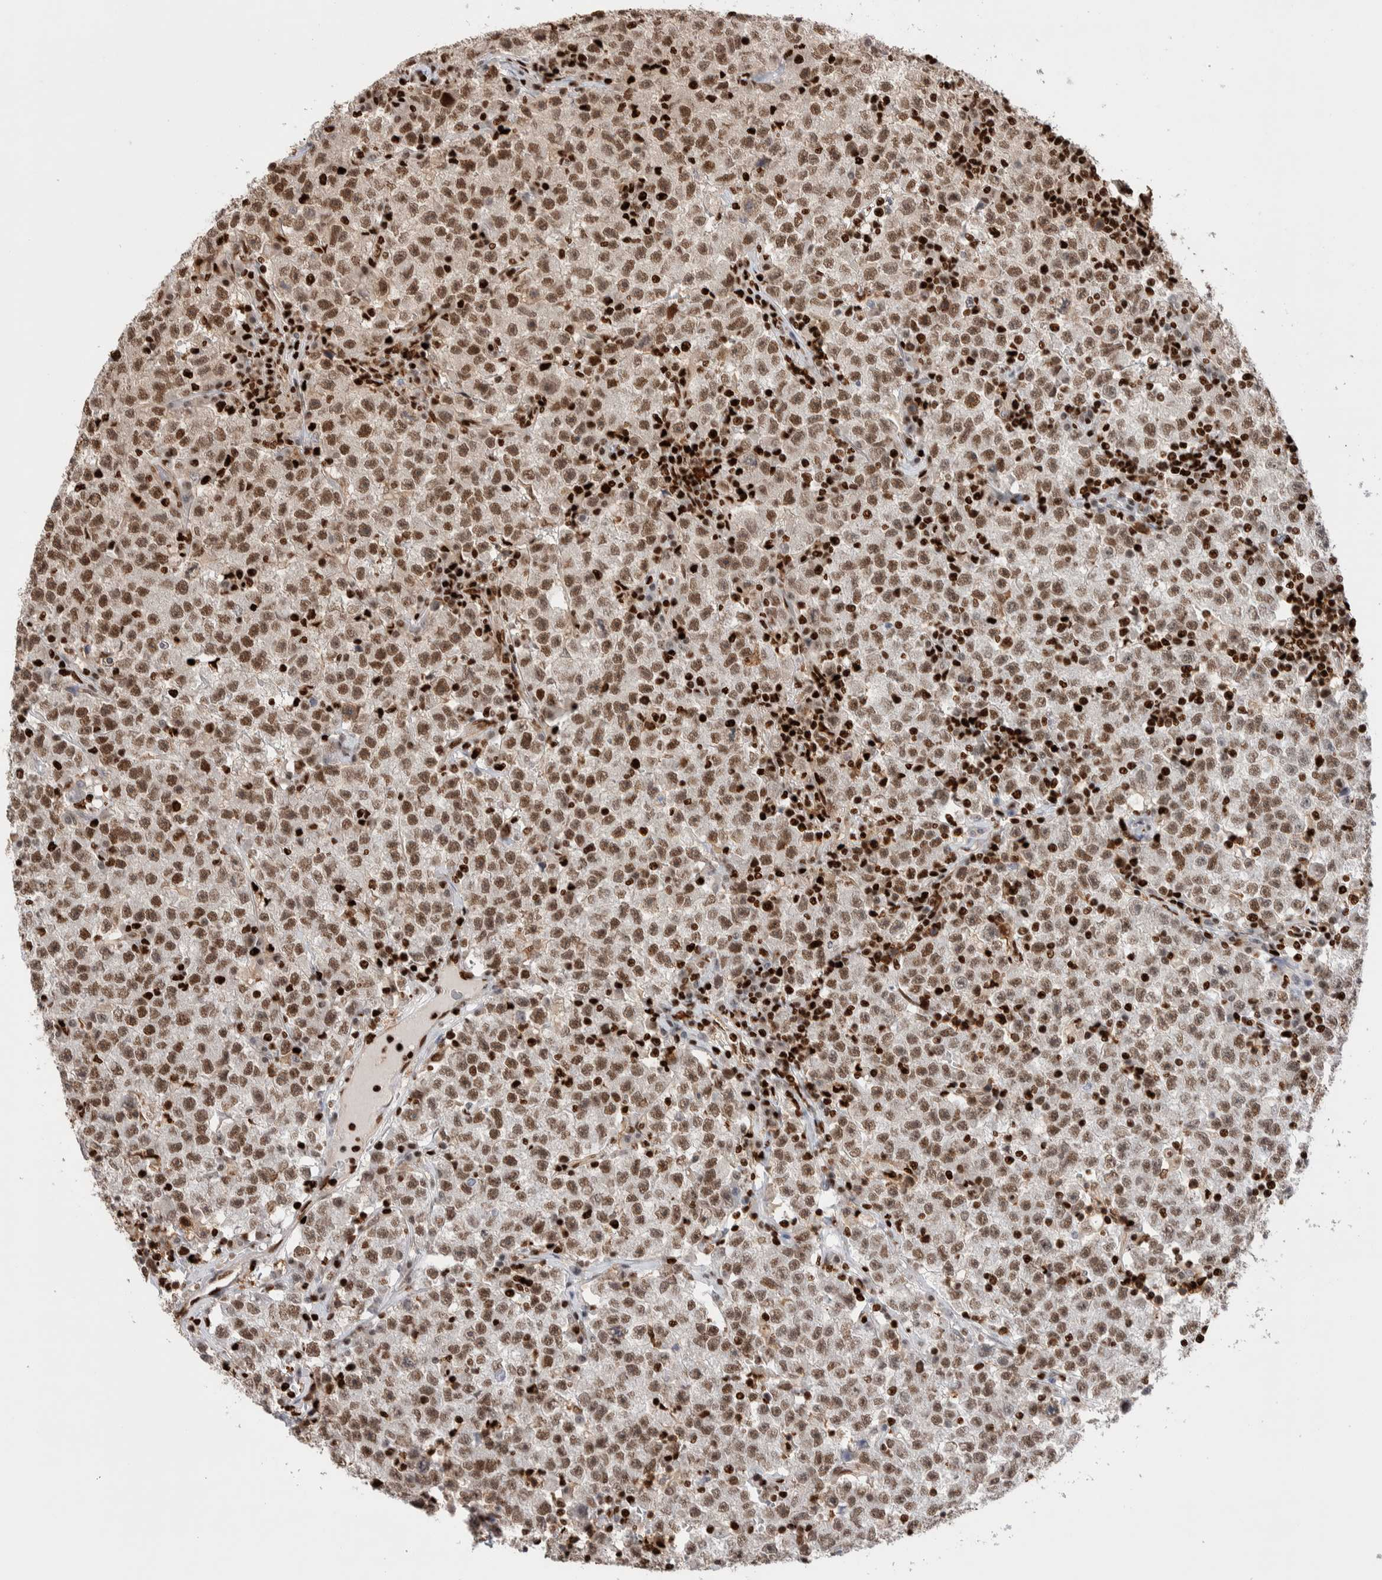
{"staining": {"intensity": "moderate", "quantity": ">75%", "location": "nuclear"}, "tissue": "testis cancer", "cell_type": "Tumor cells", "image_type": "cancer", "snomed": [{"axis": "morphology", "description": "Seminoma, NOS"}, {"axis": "topography", "description": "Testis"}], "caption": "Immunohistochemical staining of seminoma (testis) displays medium levels of moderate nuclear staining in about >75% of tumor cells. (IHC, brightfield microscopy, high magnification).", "gene": "RNASEK-C17orf49", "patient": {"sex": "male", "age": 22}}